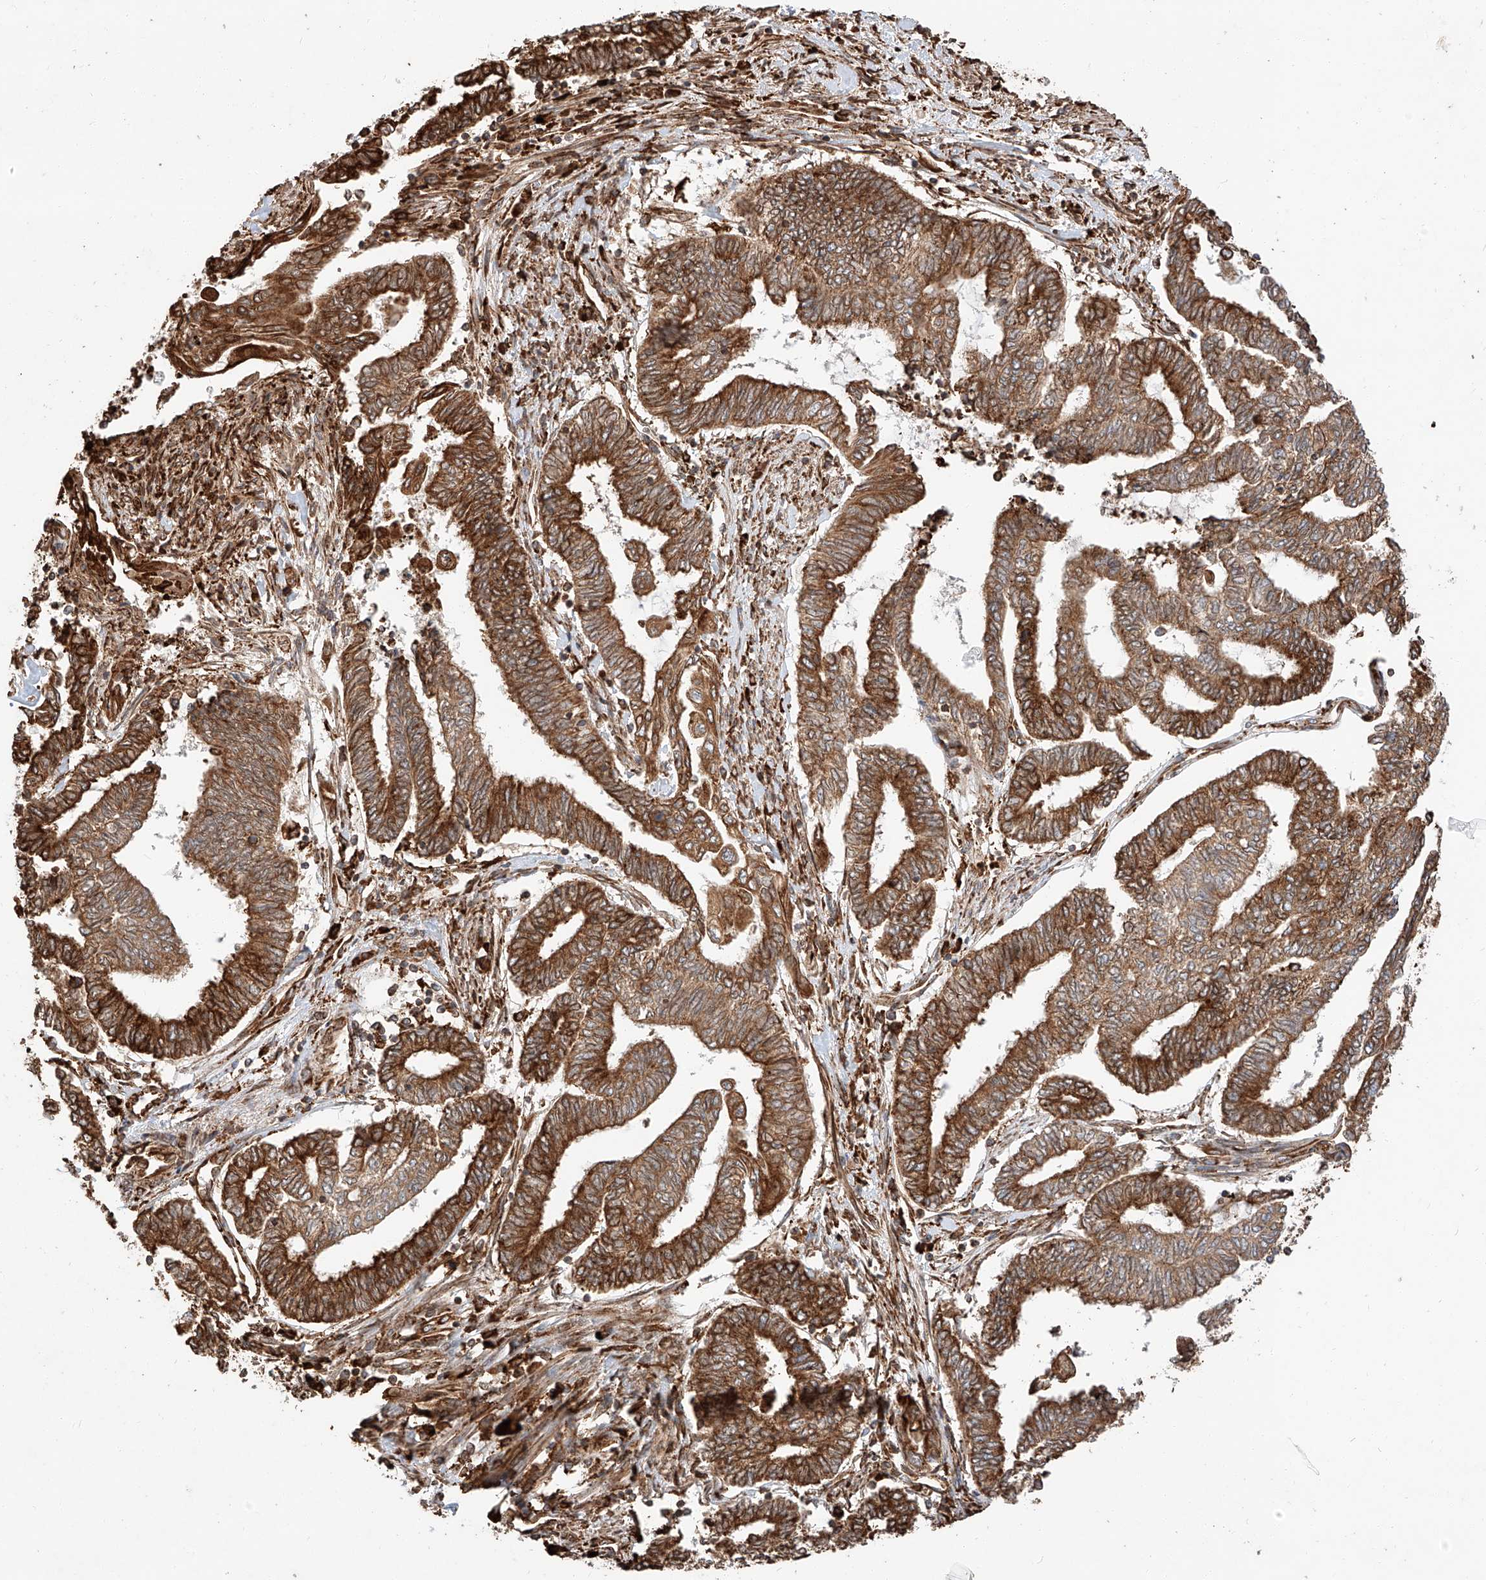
{"staining": {"intensity": "strong", "quantity": ">75%", "location": "cytoplasmic/membranous"}, "tissue": "endometrial cancer", "cell_type": "Tumor cells", "image_type": "cancer", "snomed": [{"axis": "morphology", "description": "Adenocarcinoma, NOS"}, {"axis": "topography", "description": "Uterus"}, {"axis": "topography", "description": "Endometrium"}], "caption": "Strong cytoplasmic/membranous positivity for a protein is appreciated in approximately >75% of tumor cells of adenocarcinoma (endometrial) using immunohistochemistry.", "gene": "ZNF84", "patient": {"sex": "female", "age": 70}}